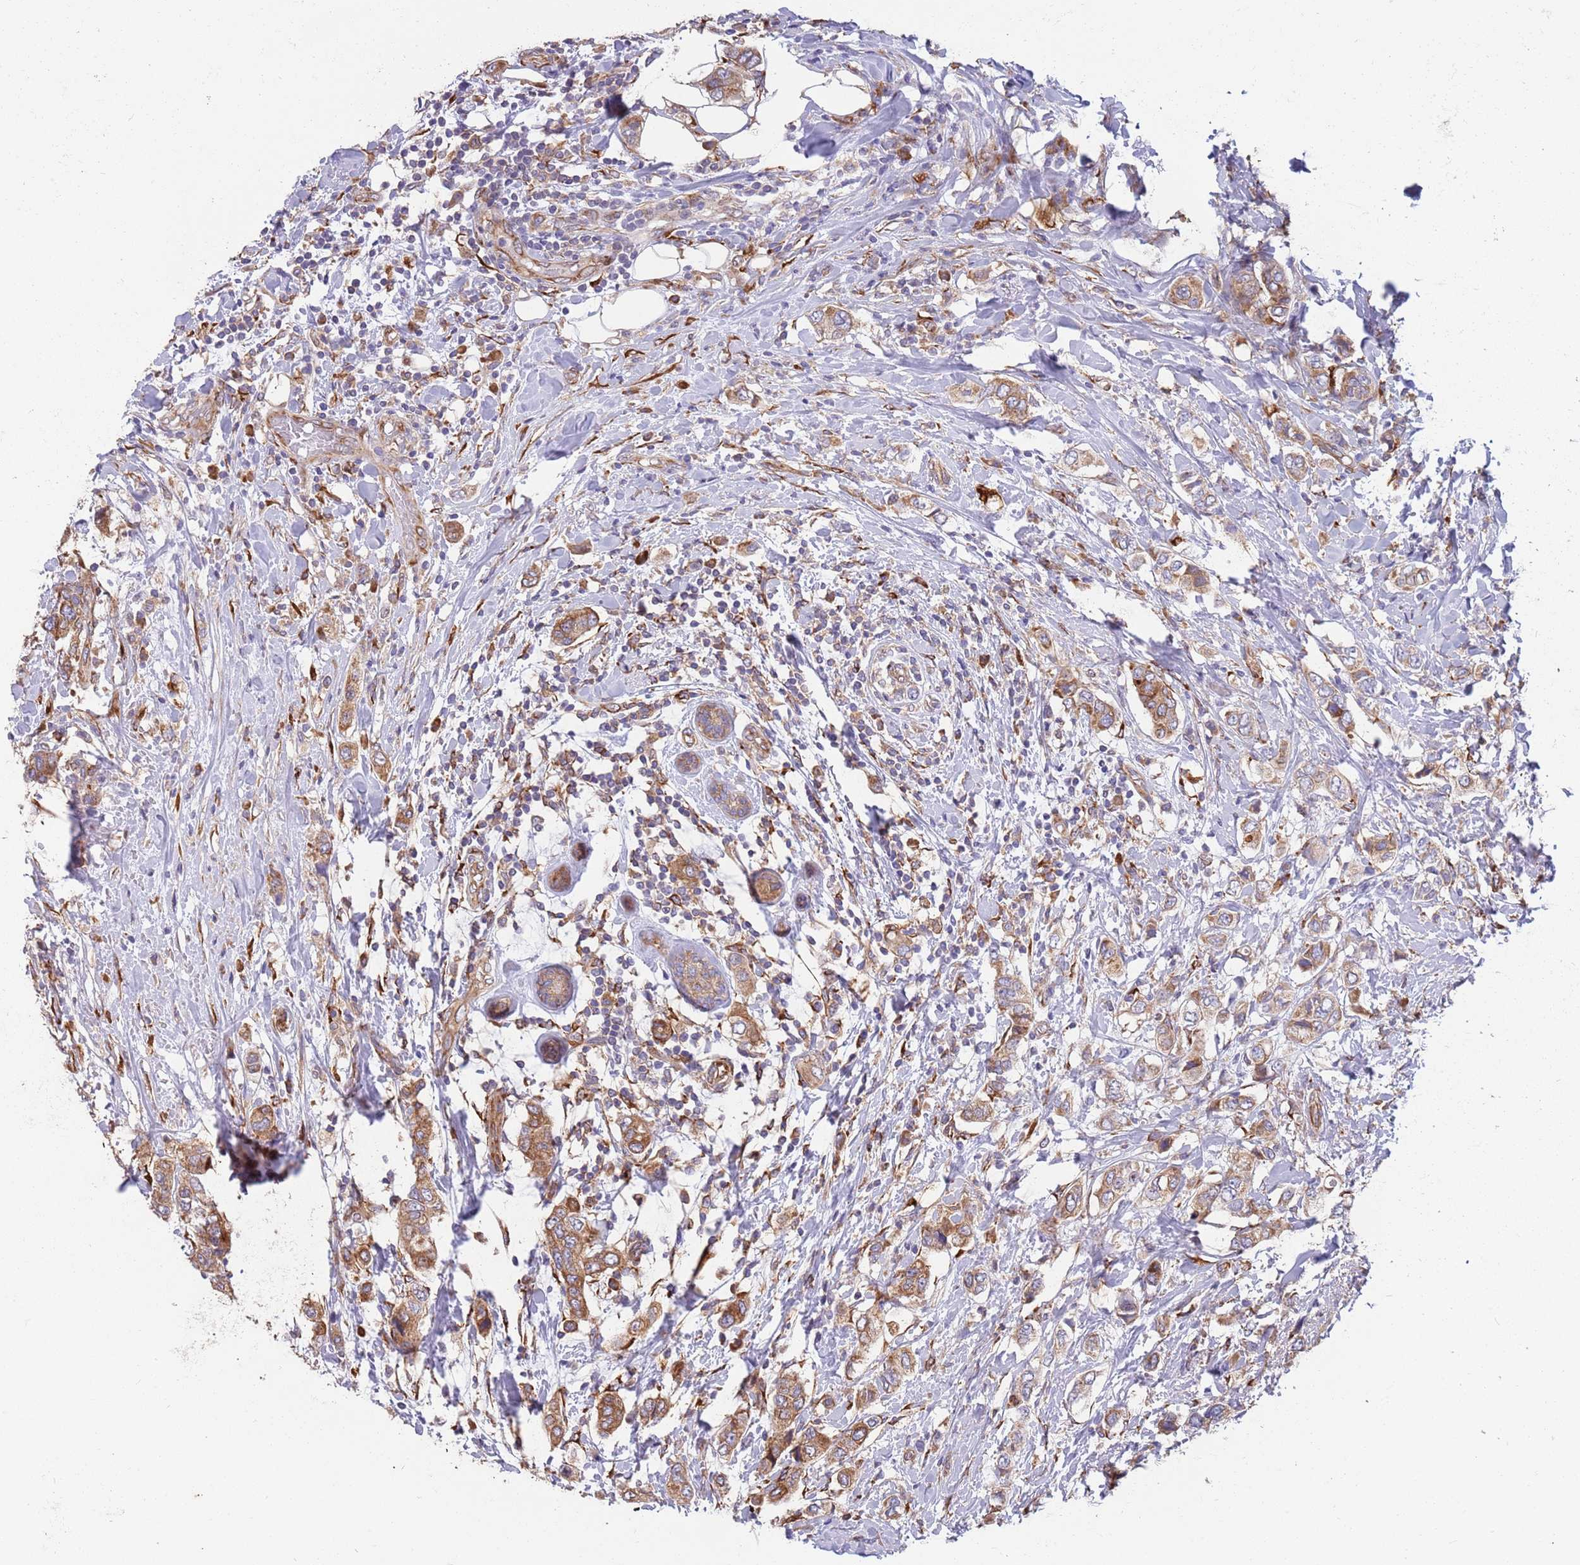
{"staining": {"intensity": "moderate", "quantity": ">75%", "location": "cytoplasmic/membranous"}, "tissue": "breast cancer", "cell_type": "Tumor cells", "image_type": "cancer", "snomed": [{"axis": "morphology", "description": "Lobular carcinoma"}, {"axis": "topography", "description": "Breast"}], "caption": "Lobular carcinoma (breast) stained with a brown dye reveals moderate cytoplasmic/membranous positive positivity in approximately >75% of tumor cells.", "gene": "ARMCX6", "patient": {"sex": "female", "age": 51}}